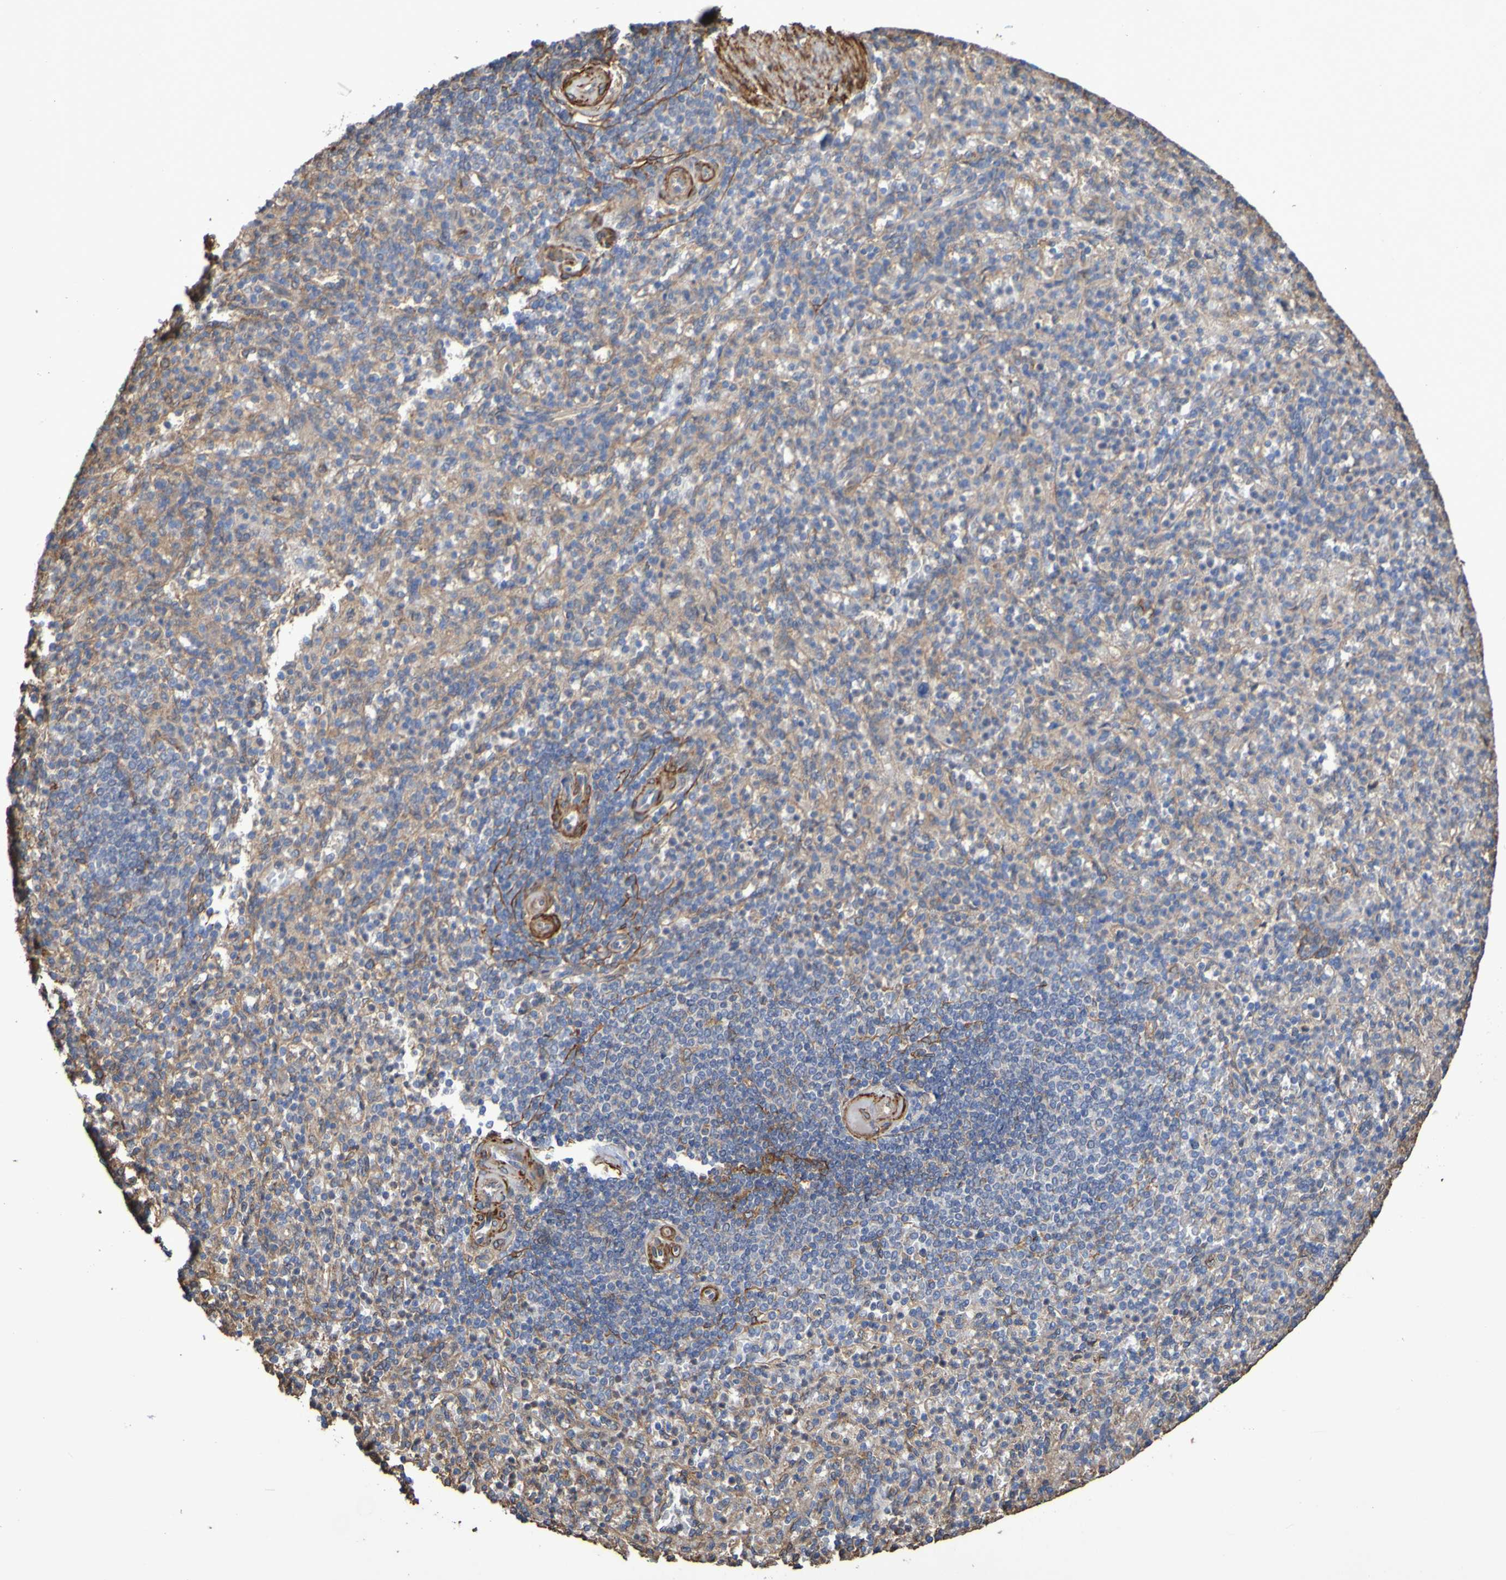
{"staining": {"intensity": "moderate", "quantity": "25%-75%", "location": "cytoplasmic/membranous"}, "tissue": "spleen", "cell_type": "Cells in red pulp", "image_type": "normal", "snomed": [{"axis": "morphology", "description": "Normal tissue, NOS"}, {"axis": "topography", "description": "Spleen"}], "caption": "Protein staining of unremarkable spleen demonstrates moderate cytoplasmic/membranous expression in about 25%-75% of cells in red pulp.", "gene": "RAB11A", "patient": {"sex": "female", "age": 74}}